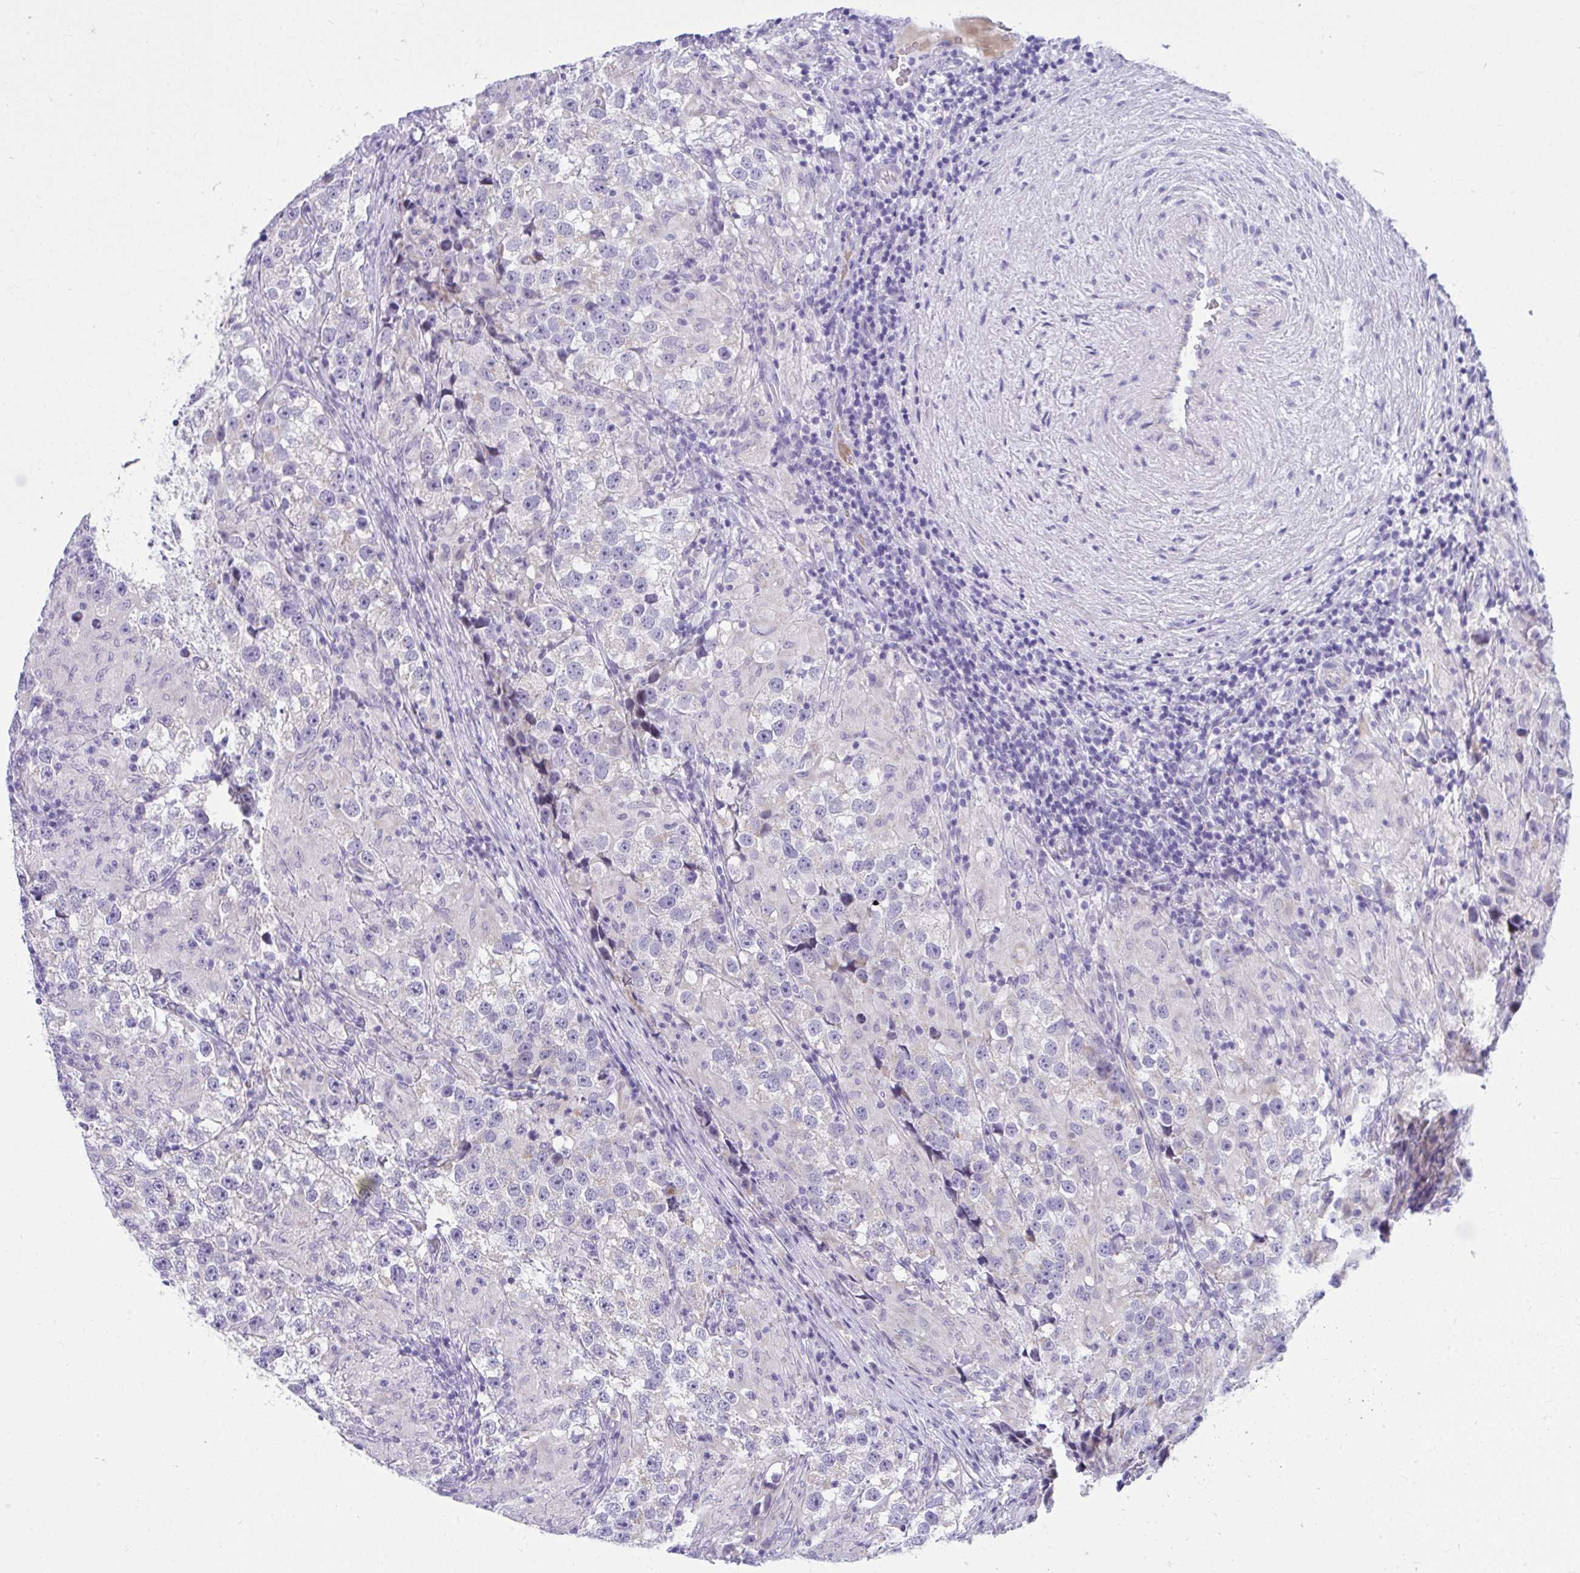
{"staining": {"intensity": "negative", "quantity": "none", "location": "none"}, "tissue": "testis cancer", "cell_type": "Tumor cells", "image_type": "cancer", "snomed": [{"axis": "morphology", "description": "Seminoma, NOS"}, {"axis": "topography", "description": "Testis"}], "caption": "This is an immunohistochemistry (IHC) photomicrograph of human testis cancer. There is no positivity in tumor cells.", "gene": "TSBP1", "patient": {"sex": "male", "age": 46}}